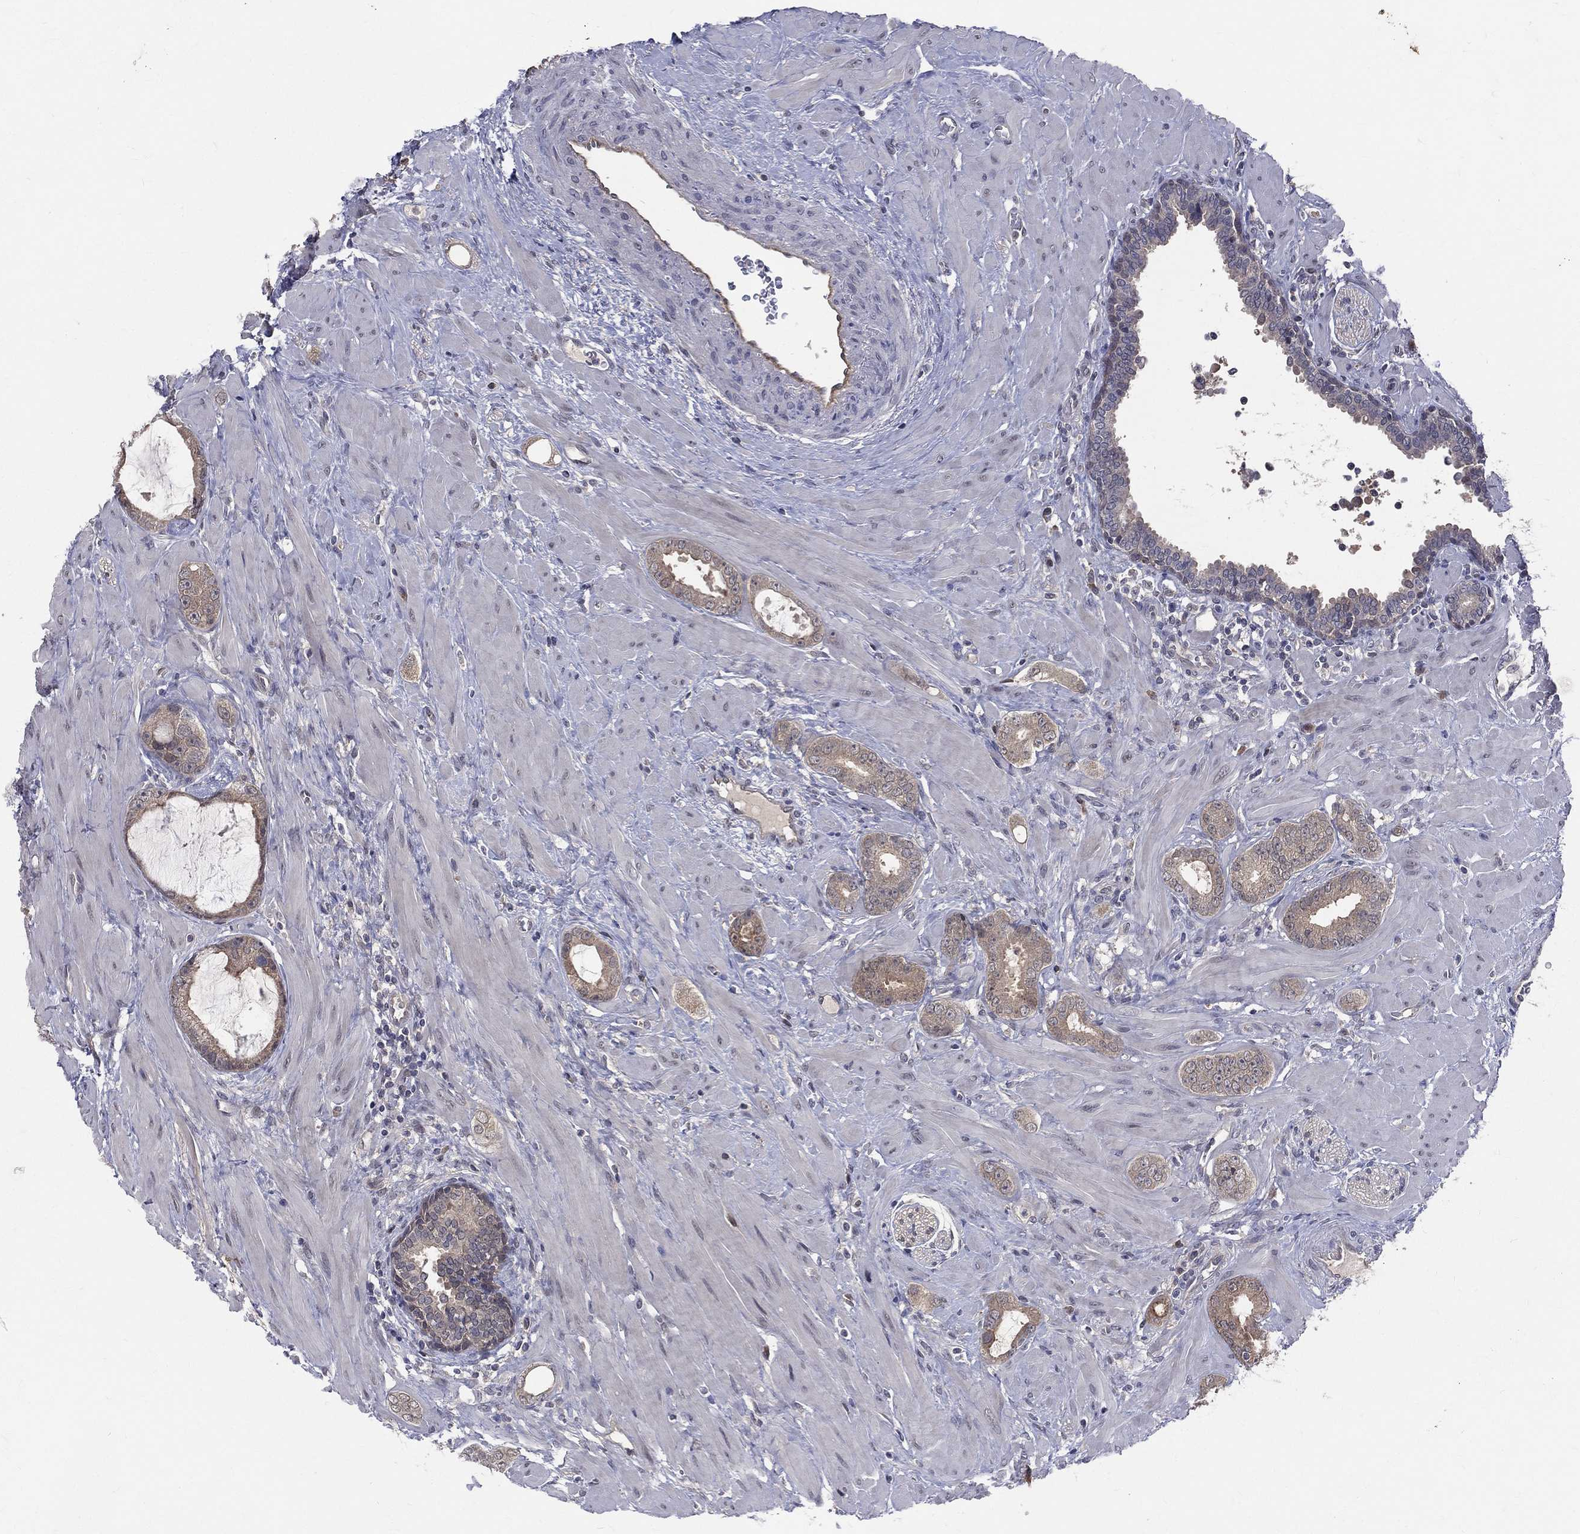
{"staining": {"intensity": "weak", "quantity": ">75%", "location": "cytoplasmic/membranous"}, "tissue": "prostate cancer", "cell_type": "Tumor cells", "image_type": "cancer", "snomed": [{"axis": "morphology", "description": "Adenocarcinoma, Low grade"}, {"axis": "topography", "description": "Prostate"}], "caption": "Tumor cells show low levels of weak cytoplasmic/membranous expression in about >75% of cells in human prostate cancer.", "gene": "DLG4", "patient": {"sex": "male", "age": 68}}